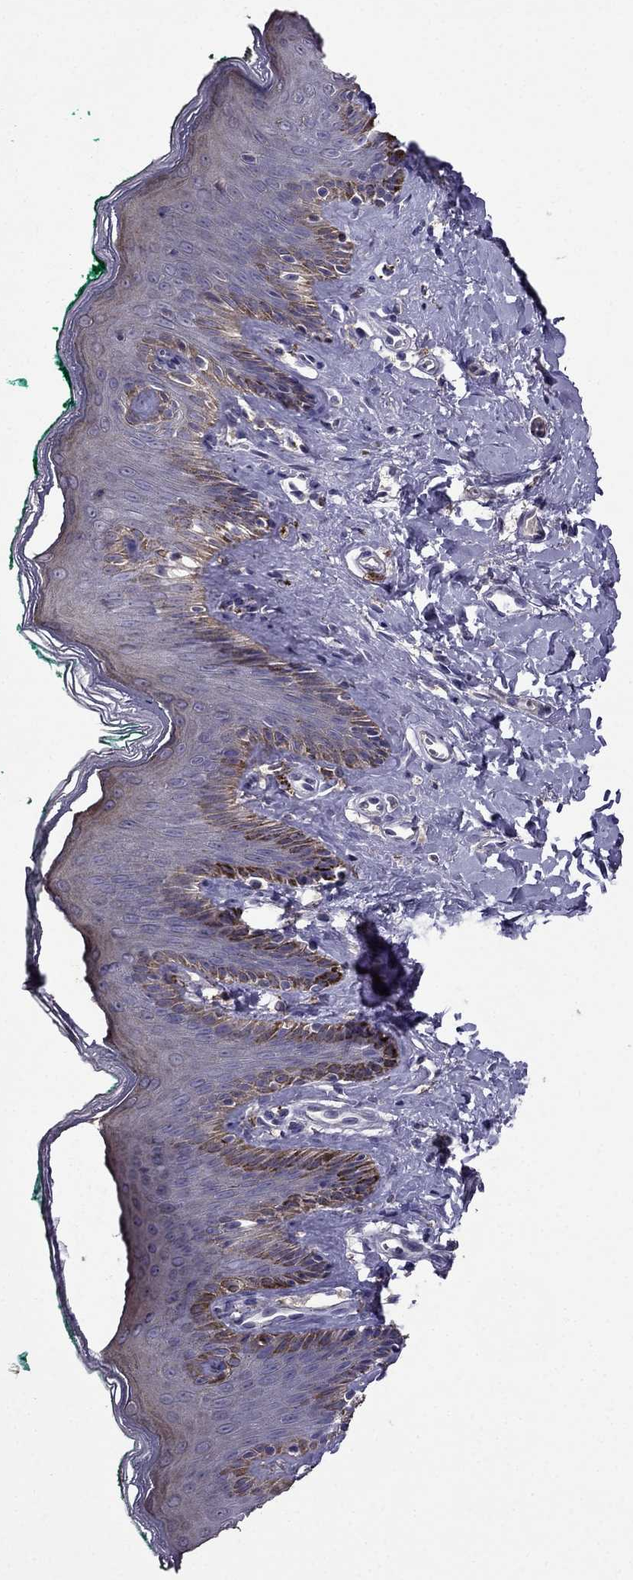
{"staining": {"intensity": "negative", "quantity": "none", "location": "none"}, "tissue": "skin", "cell_type": "Epidermal cells", "image_type": "normal", "snomed": [{"axis": "morphology", "description": "Normal tissue, NOS"}, {"axis": "topography", "description": "Vulva"}], "caption": "Immunohistochemistry of unremarkable skin exhibits no staining in epidermal cells.", "gene": "CDH9", "patient": {"sex": "female", "age": 66}}